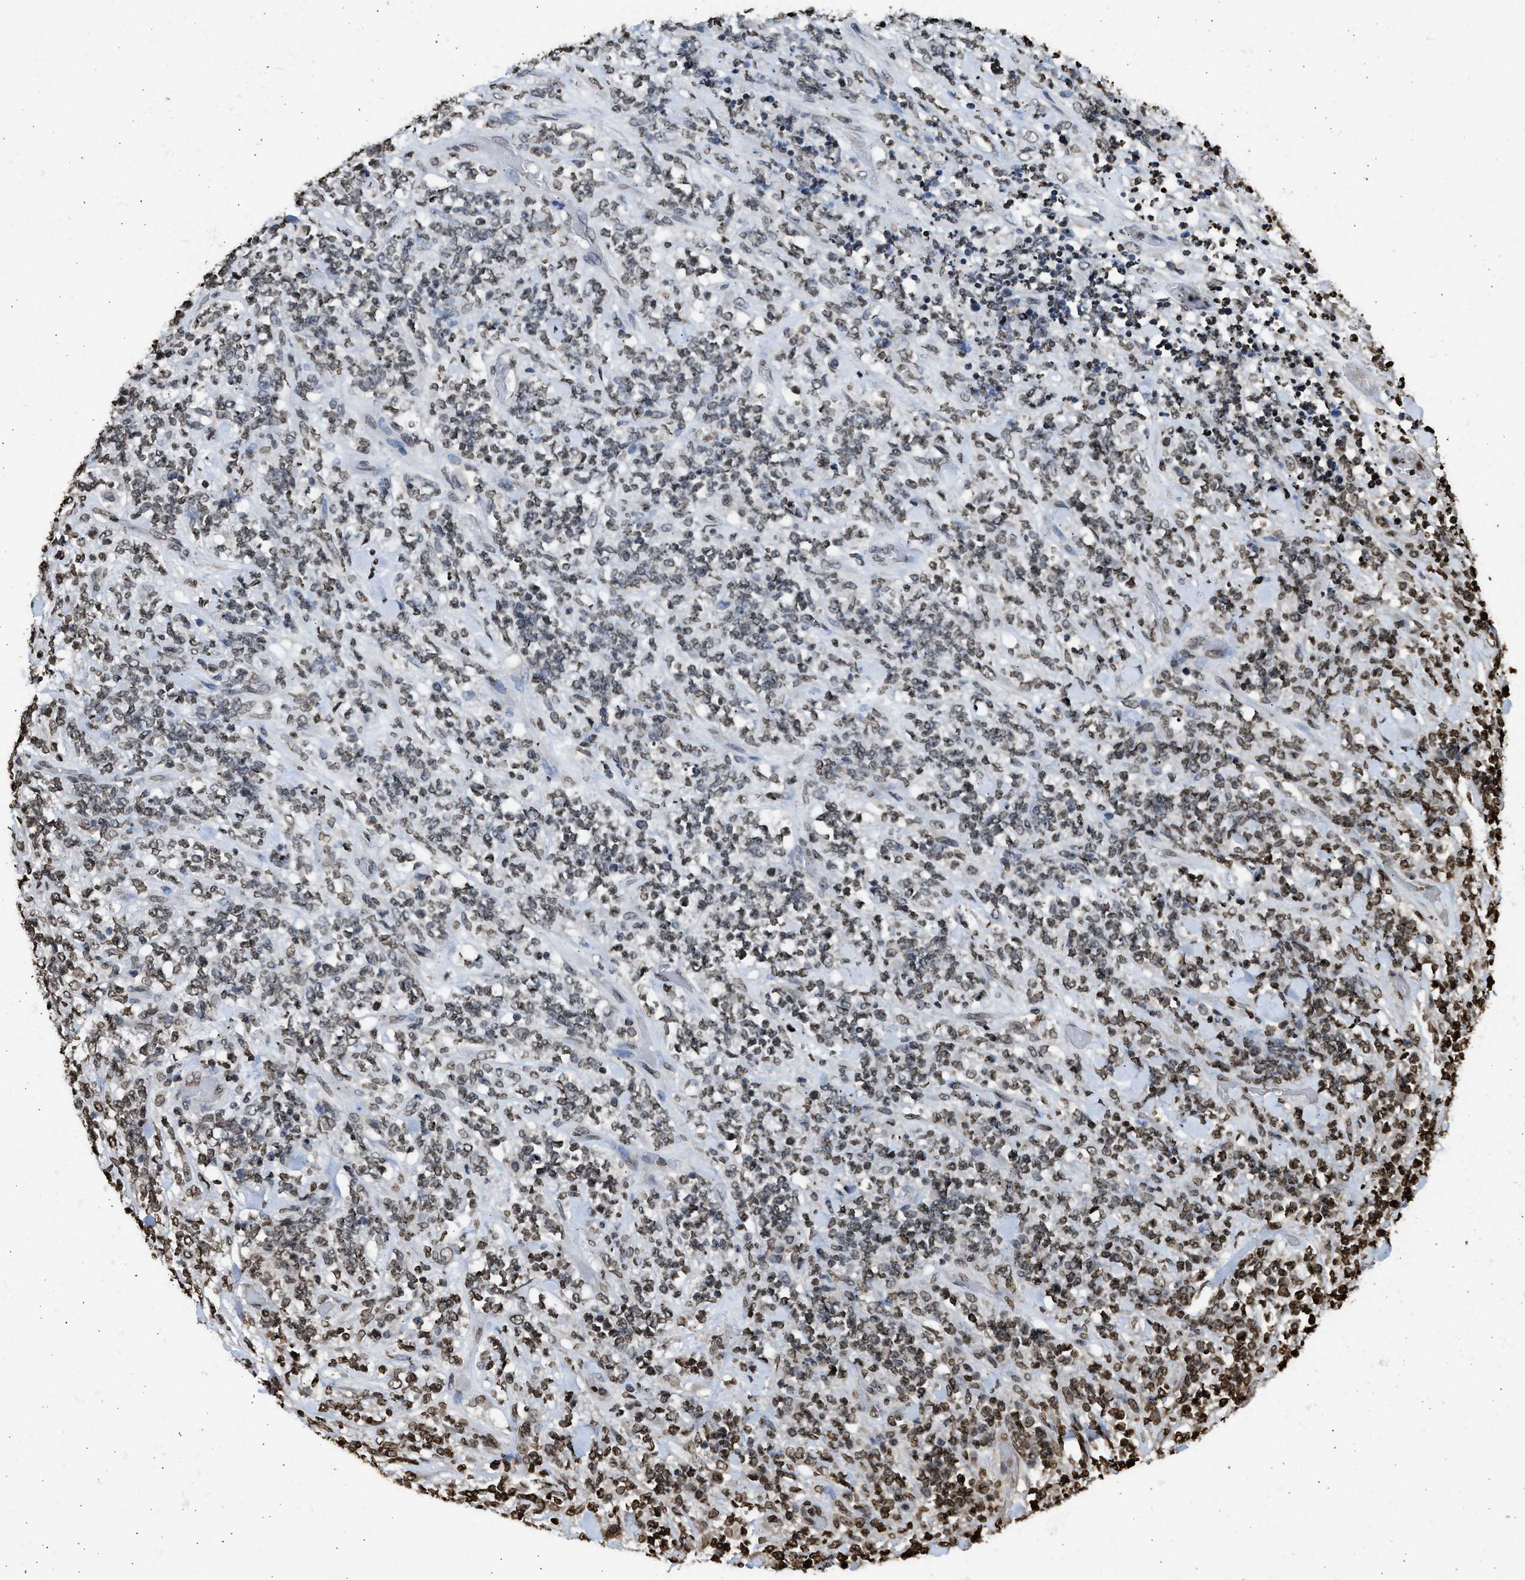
{"staining": {"intensity": "weak", "quantity": "25%-75%", "location": "nuclear"}, "tissue": "lymphoma", "cell_type": "Tumor cells", "image_type": "cancer", "snomed": [{"axis": "morphology", "description": "Malignant lymphoma, non-Hodgkin's type, High grade"}, {"axis": "topography", "description": "Soft tissue"}], "caption": "Protein expression analysis of malignant lymphoma, non-Hodgkin's type (high-grade) reveals weak nuclear positivity in about 25%-75% of tumor cells.", "gene": "RRAGC", "patient": {"sex": "male", "age": 18}}